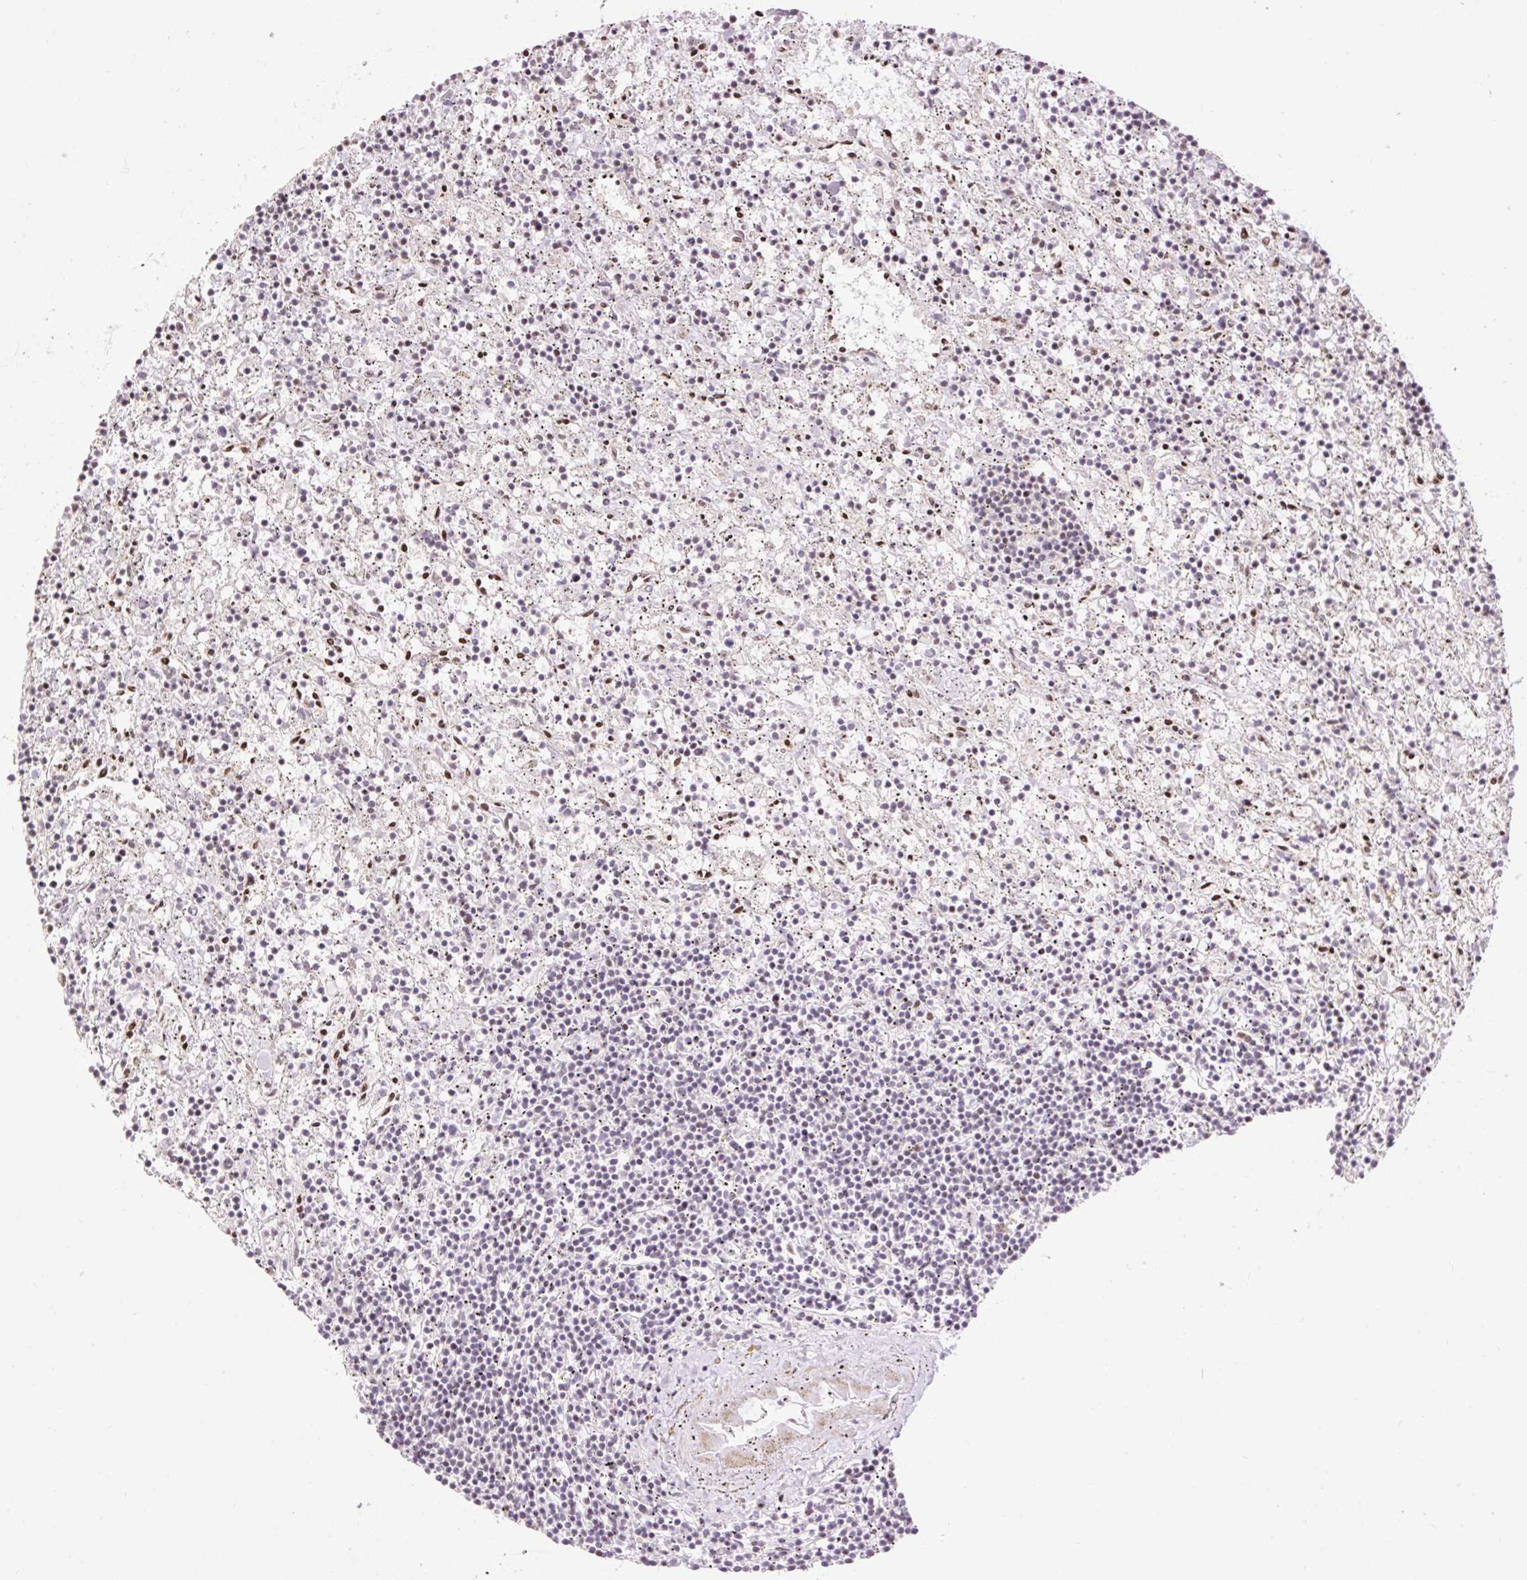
{"staining": {"intensity": "negative", "quantity": "none", "location": "none"}, "tissue": "lymphoma", "cell_type": "Tumor cells", "image_type": "cancer", "snomed": [{"axis": "morphology", "description": "Malignant lymphoma, non-Hodgkin's type, Low grade"}, {"axis": "topography", "description": "Spleen"}], "caption": "IHC histopathology image of lymphoma stained for a protein (brown), which displays no expression in tumor cells.", "gene": "RIPPLY3", "patient": {"sex": "male", "age": 76}}